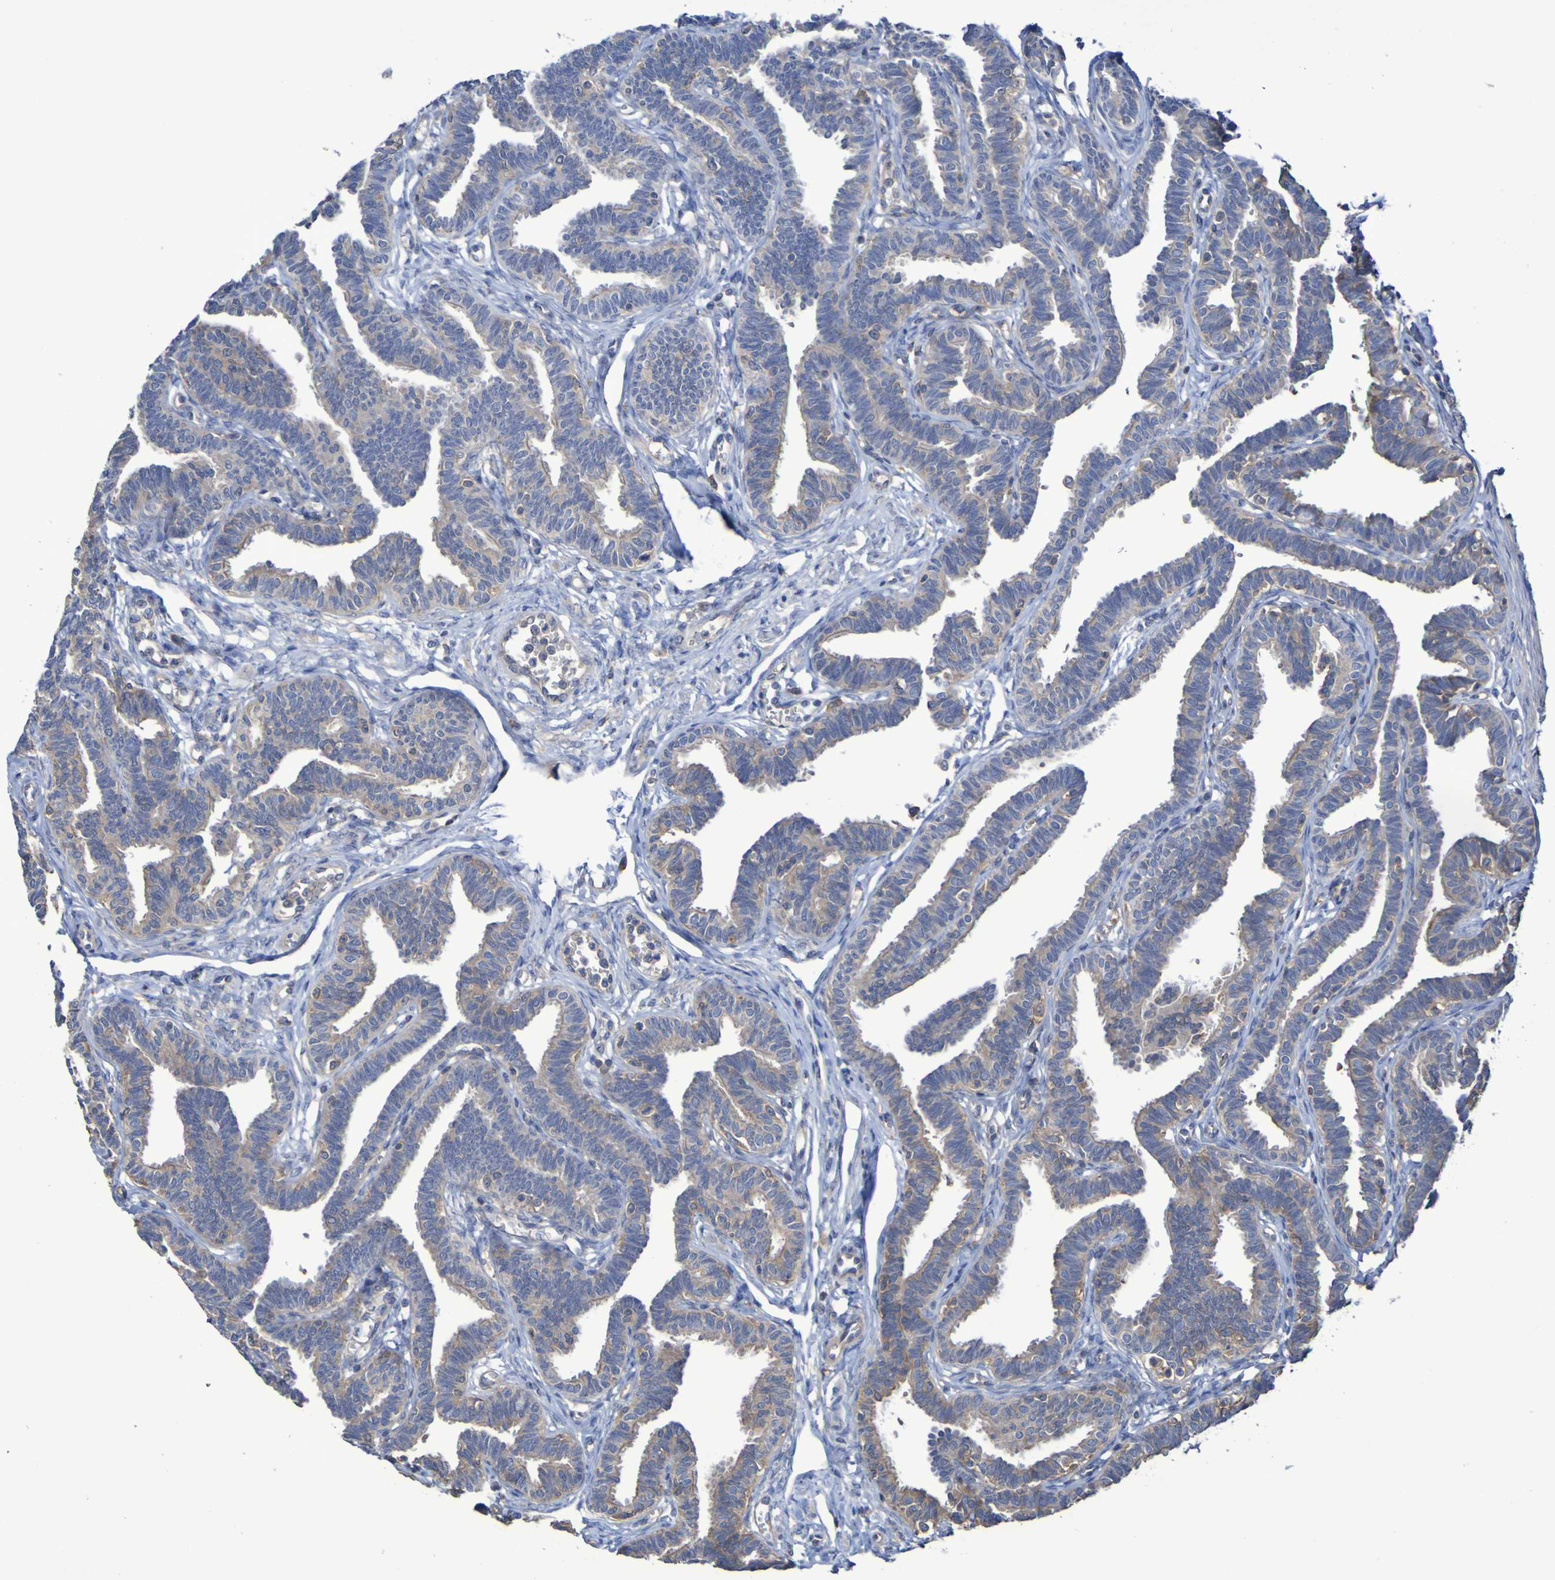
{"staining": {"intensity": "weak", "quantity": ">75%", "location": "cytoplasmic/membranous"}, "tissue": "fallopian tube", "cell_type": "Glandular cells", "image_type": "normal", "snomed": [{"axis": "morphology", "description": "Normal tissue, NOS"}, {"axis": "topography", "description": "Fallopian tube"}, {"axis": "topography", "description": "Ovary"}], "caption": "Immunohistochemistry of unremarkable fallopian tube shows low levels of weak cytoplasmic/membranous expression in about >75% of glandular cells.", "gene": "SYNJ1", "patient": {"sex": "female", "age": 23}}